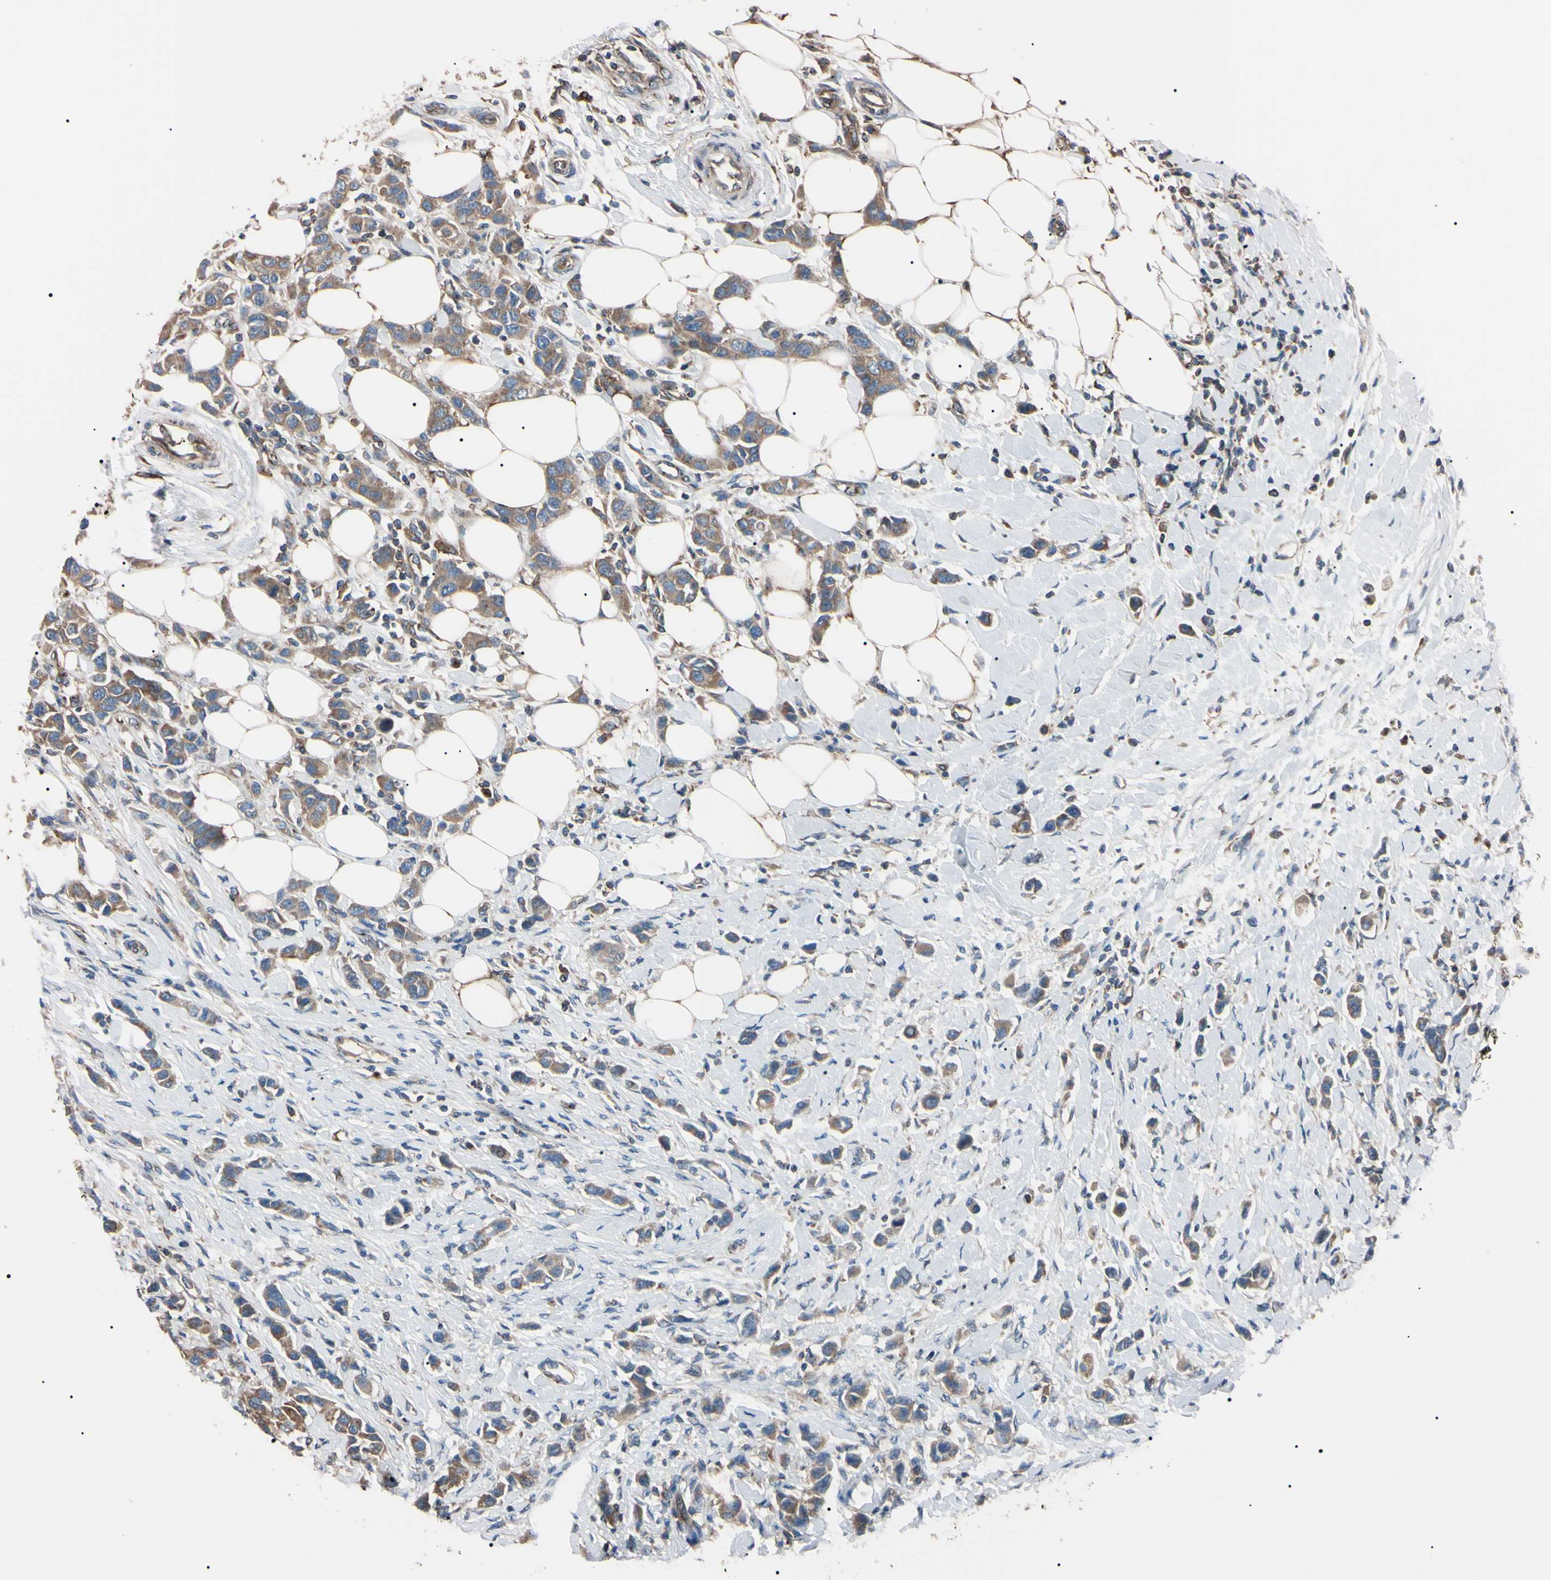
{"staining": {"intensity": "moderate", "quantity": ">75%", "location": "cytoplasmic/membranous"}, "tissue": "breast cancer", "cell_type": "Tumor cells", "image_type": "cancer", "snomed": [{"axis": "morphology", "description": "Normal tissue, NOS"}, {"axis": "morphology", "description": "Duct carcinoma"}, {"axis": "topography", "description": "Breast"}], "caption": "Breast cancer tissue displays moderate cytoplasmic/membranous positivity in approximately >75% of tumor cells, visualized by immunohistochemistry.", "gene": "PRKACA", "patient": {"sex": "female", "age": 50}}